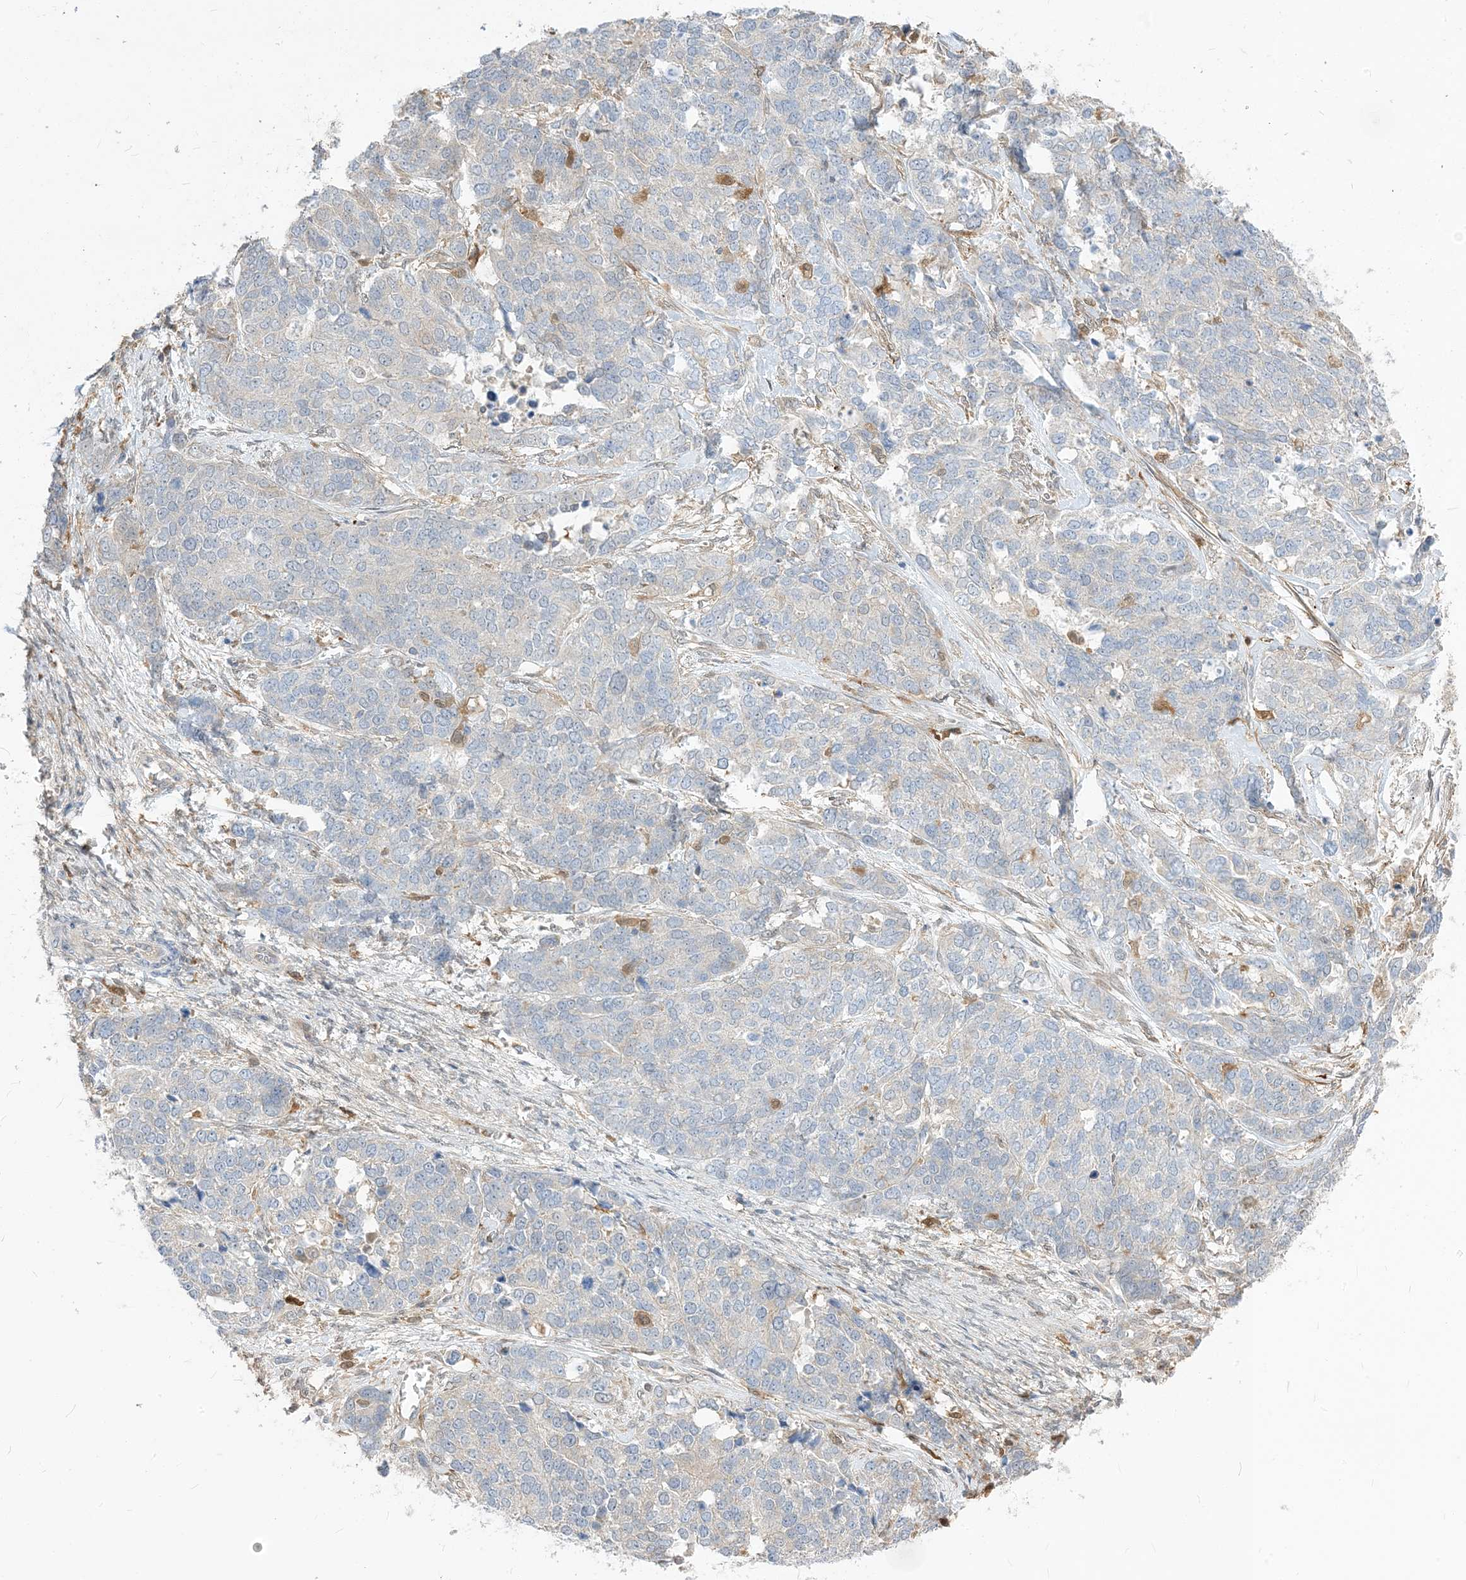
{"staining": {"intensity": "negative", "quantity": "none", "location": "none"}, "tissue": "ovarian cancer", "cell_type": "Tumor cells", "image_type": "cancer", "snomed": [{"axis": "morphology", "description": "Cystadenocarcinoma, serous, NOS"}, {"axis": "topography", "description": "Ovary"}], "caption": "Immunohistochemical staining of ovarian cancer (serous cystadenocarcinoma) reveals no significant expression in tumor cells.", "gene": "NAGK", "patient": {"sex": "female", "age": 44}}